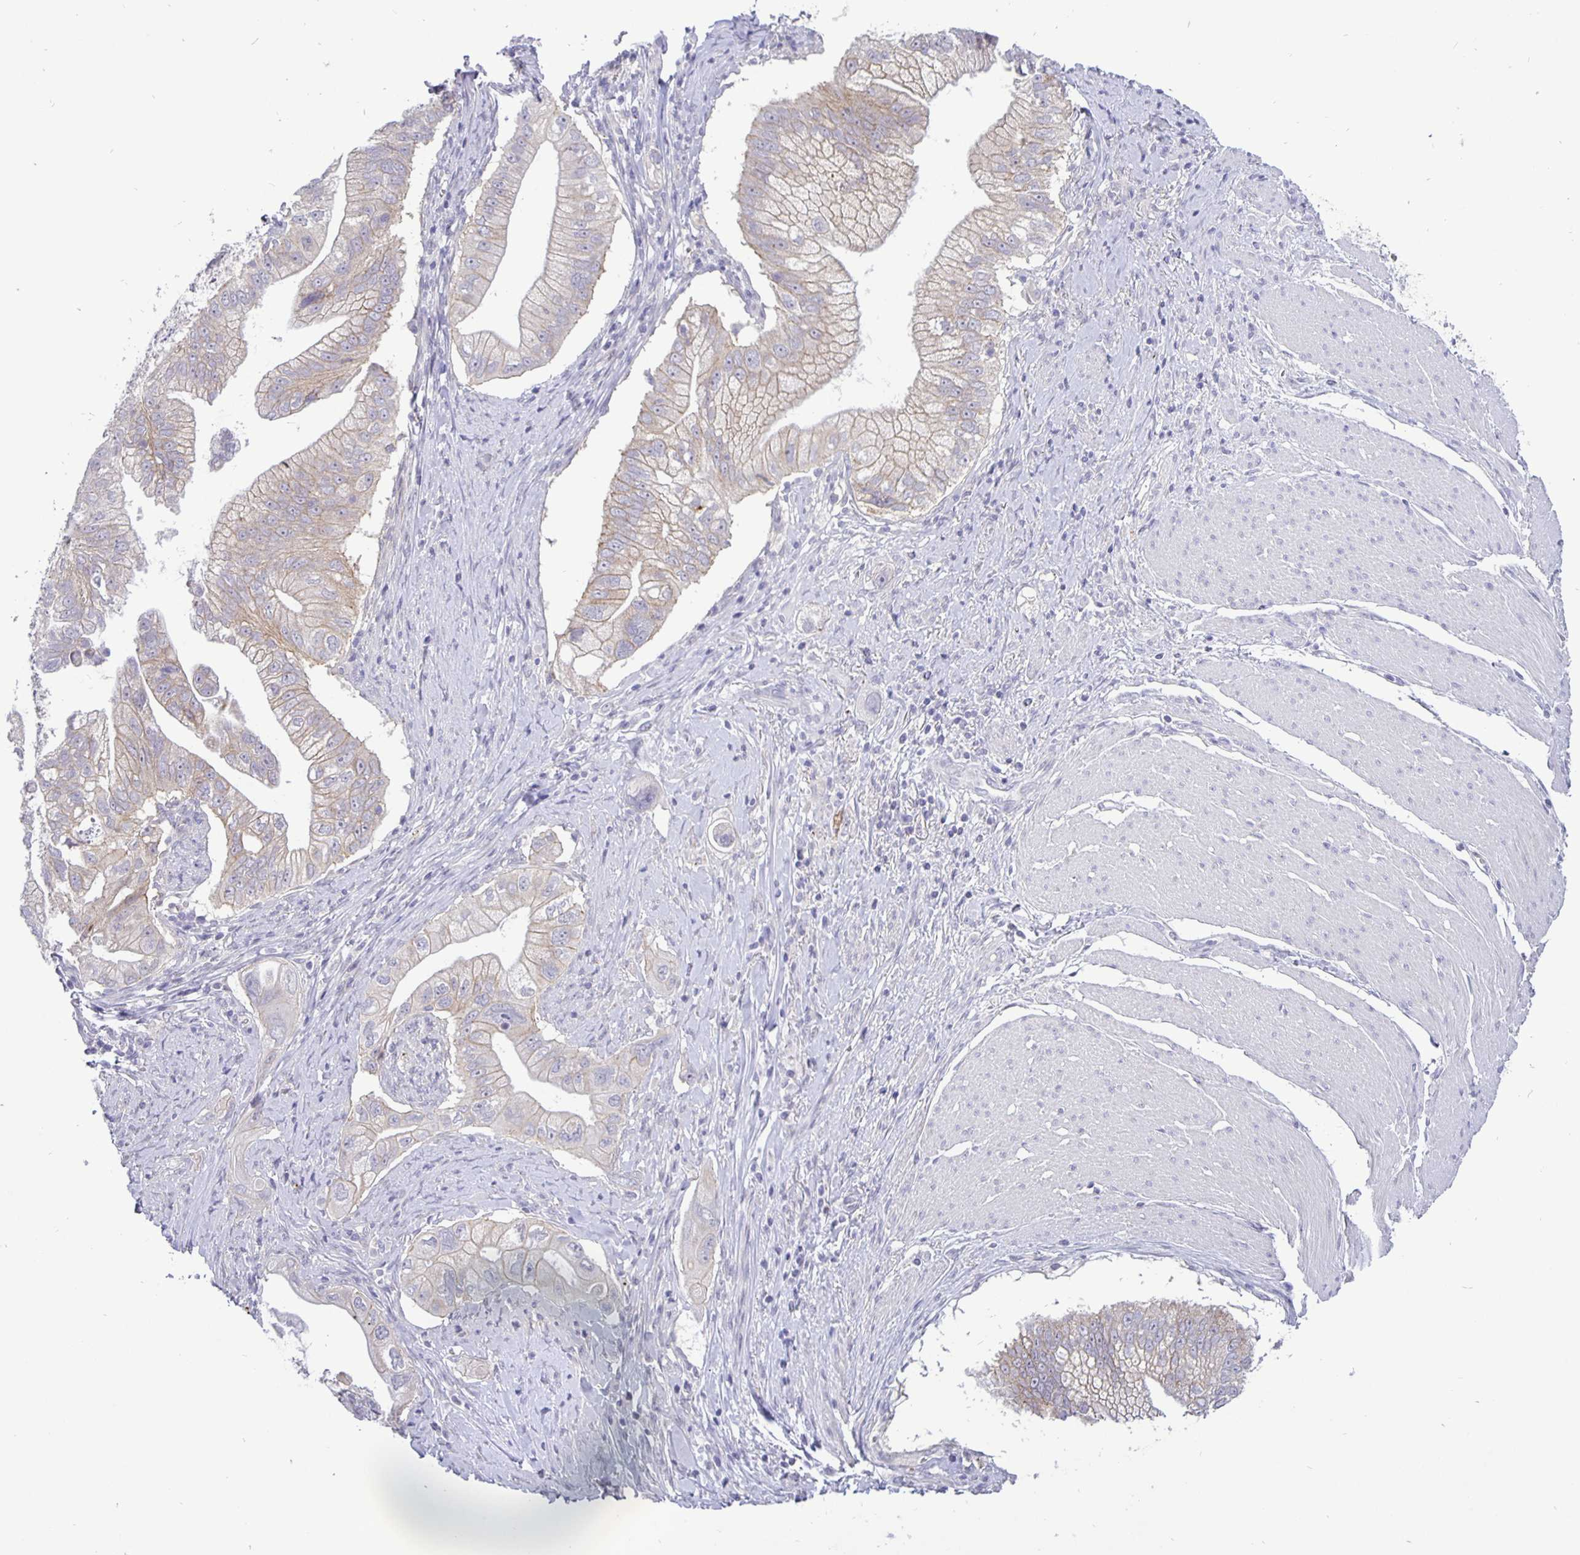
{"staining": {"intensity": "weak", "quantity": "<25%", "location": "cytoplasmic/membranous"}, "tissue": "pancreatic cancer", "cell_type": "Tumor cells", "image_type": "cancer", "snomed": [{"axis": "morphology", "description": "Adenocarcinoma, NOS"}, {"axis": "topography", "description": "Pancreas"}], "caption": "IHC photomicrograph of pancreatic cancer (adenocarcinoma) stained for a protein (brown), which demonstrates no staining in tumor cells.", "gene": "ERBB2", "patient": {"sex": "male", "age": 70}}